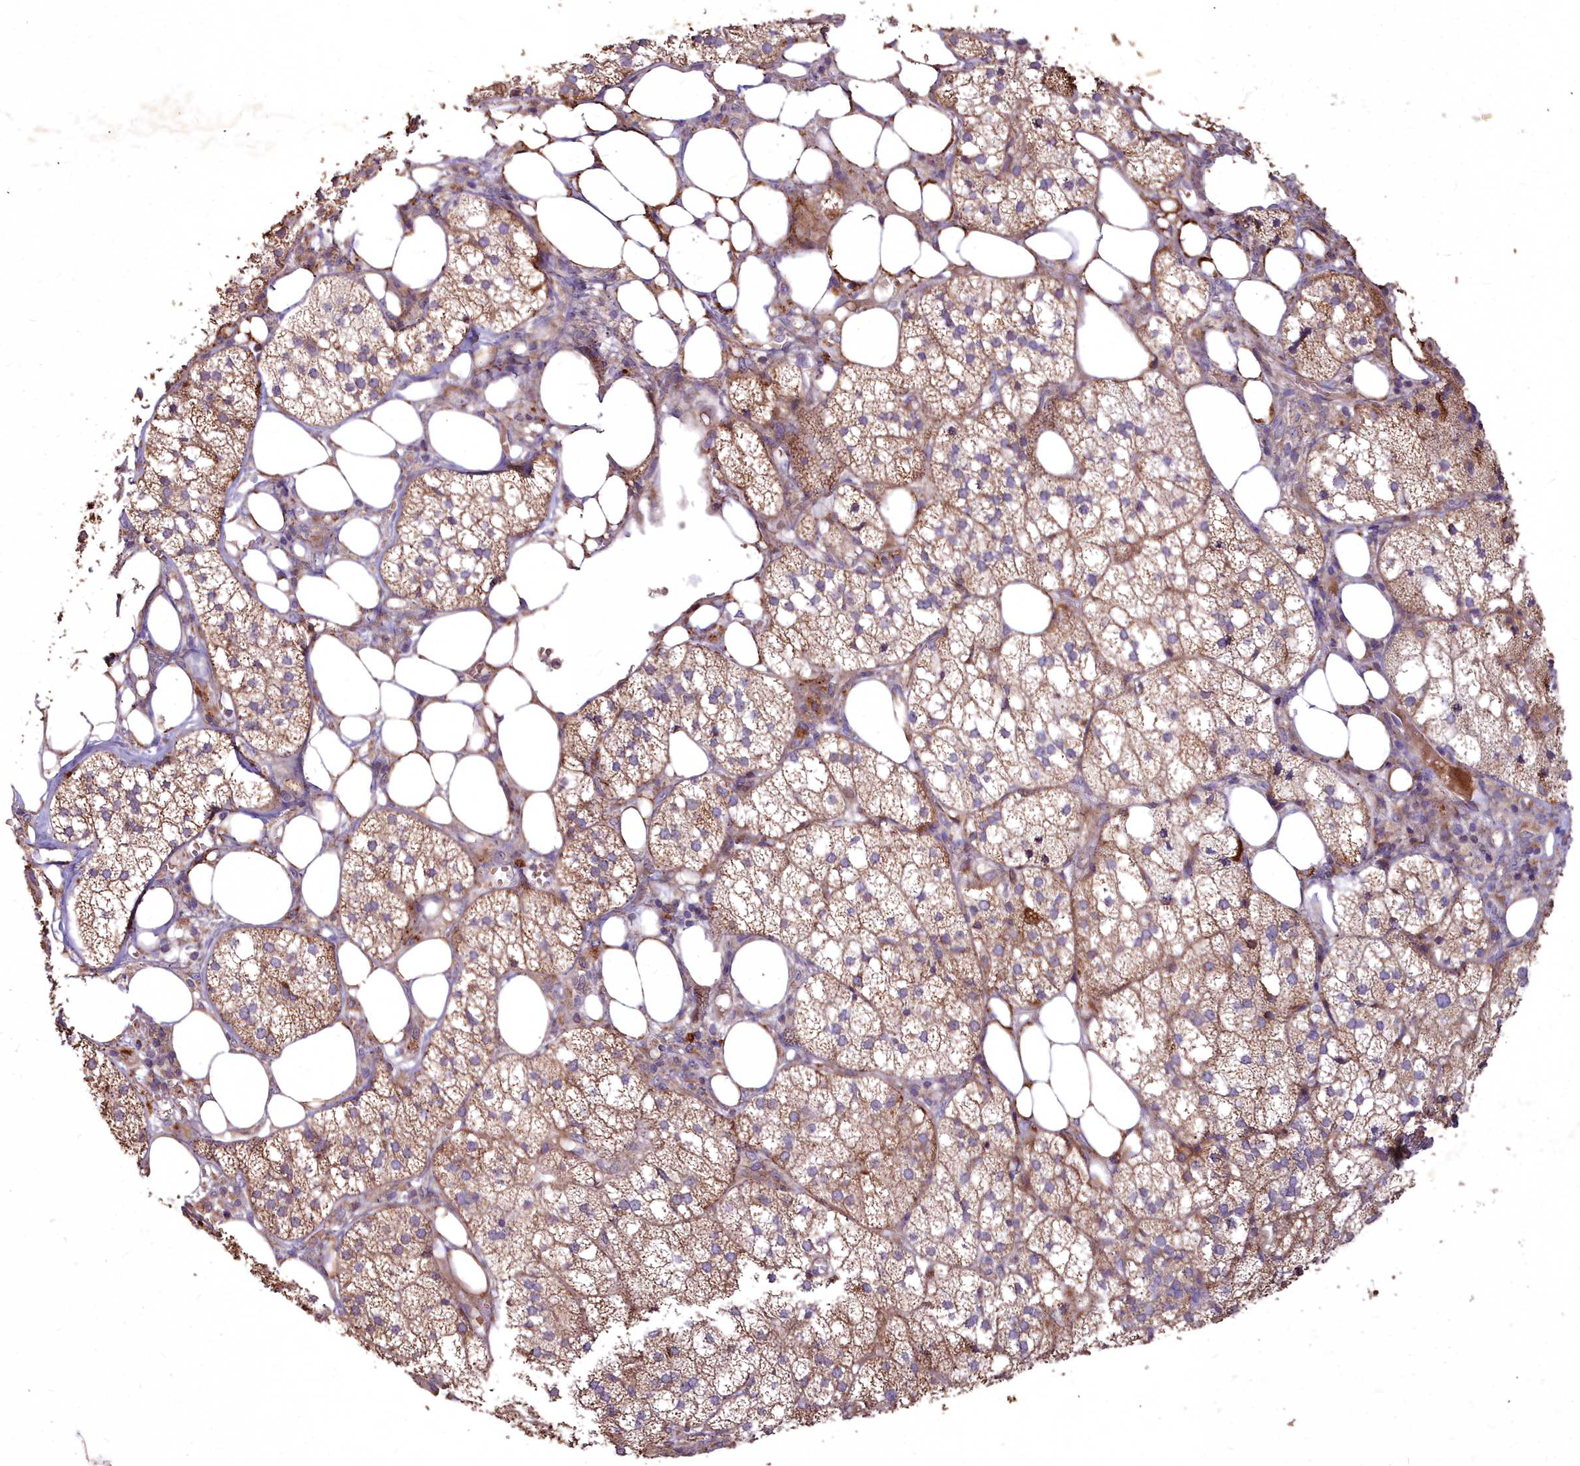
{"staining": {"intensity": "strong", "quantity": "25%-75%", "location": "cytoplasmic/membranous"}, "tissue": "adrenal gland", "cell_type": "Glandular cells", "image_type": "normal", "snomed": [{"axis": "morphology", "description": "Normal tissue, NOS"}, {"axis": "topography", "description": "Adrenal gland"}], "caption": "Glandular cells display strong cytoplasmic/membranous expression in about 25%-75% of cells in normal adrenal gland. (IHC, brightfield microscopy, high magnification).", "gene": "COX11", "patient": {"sex": "female", "age": 61}}